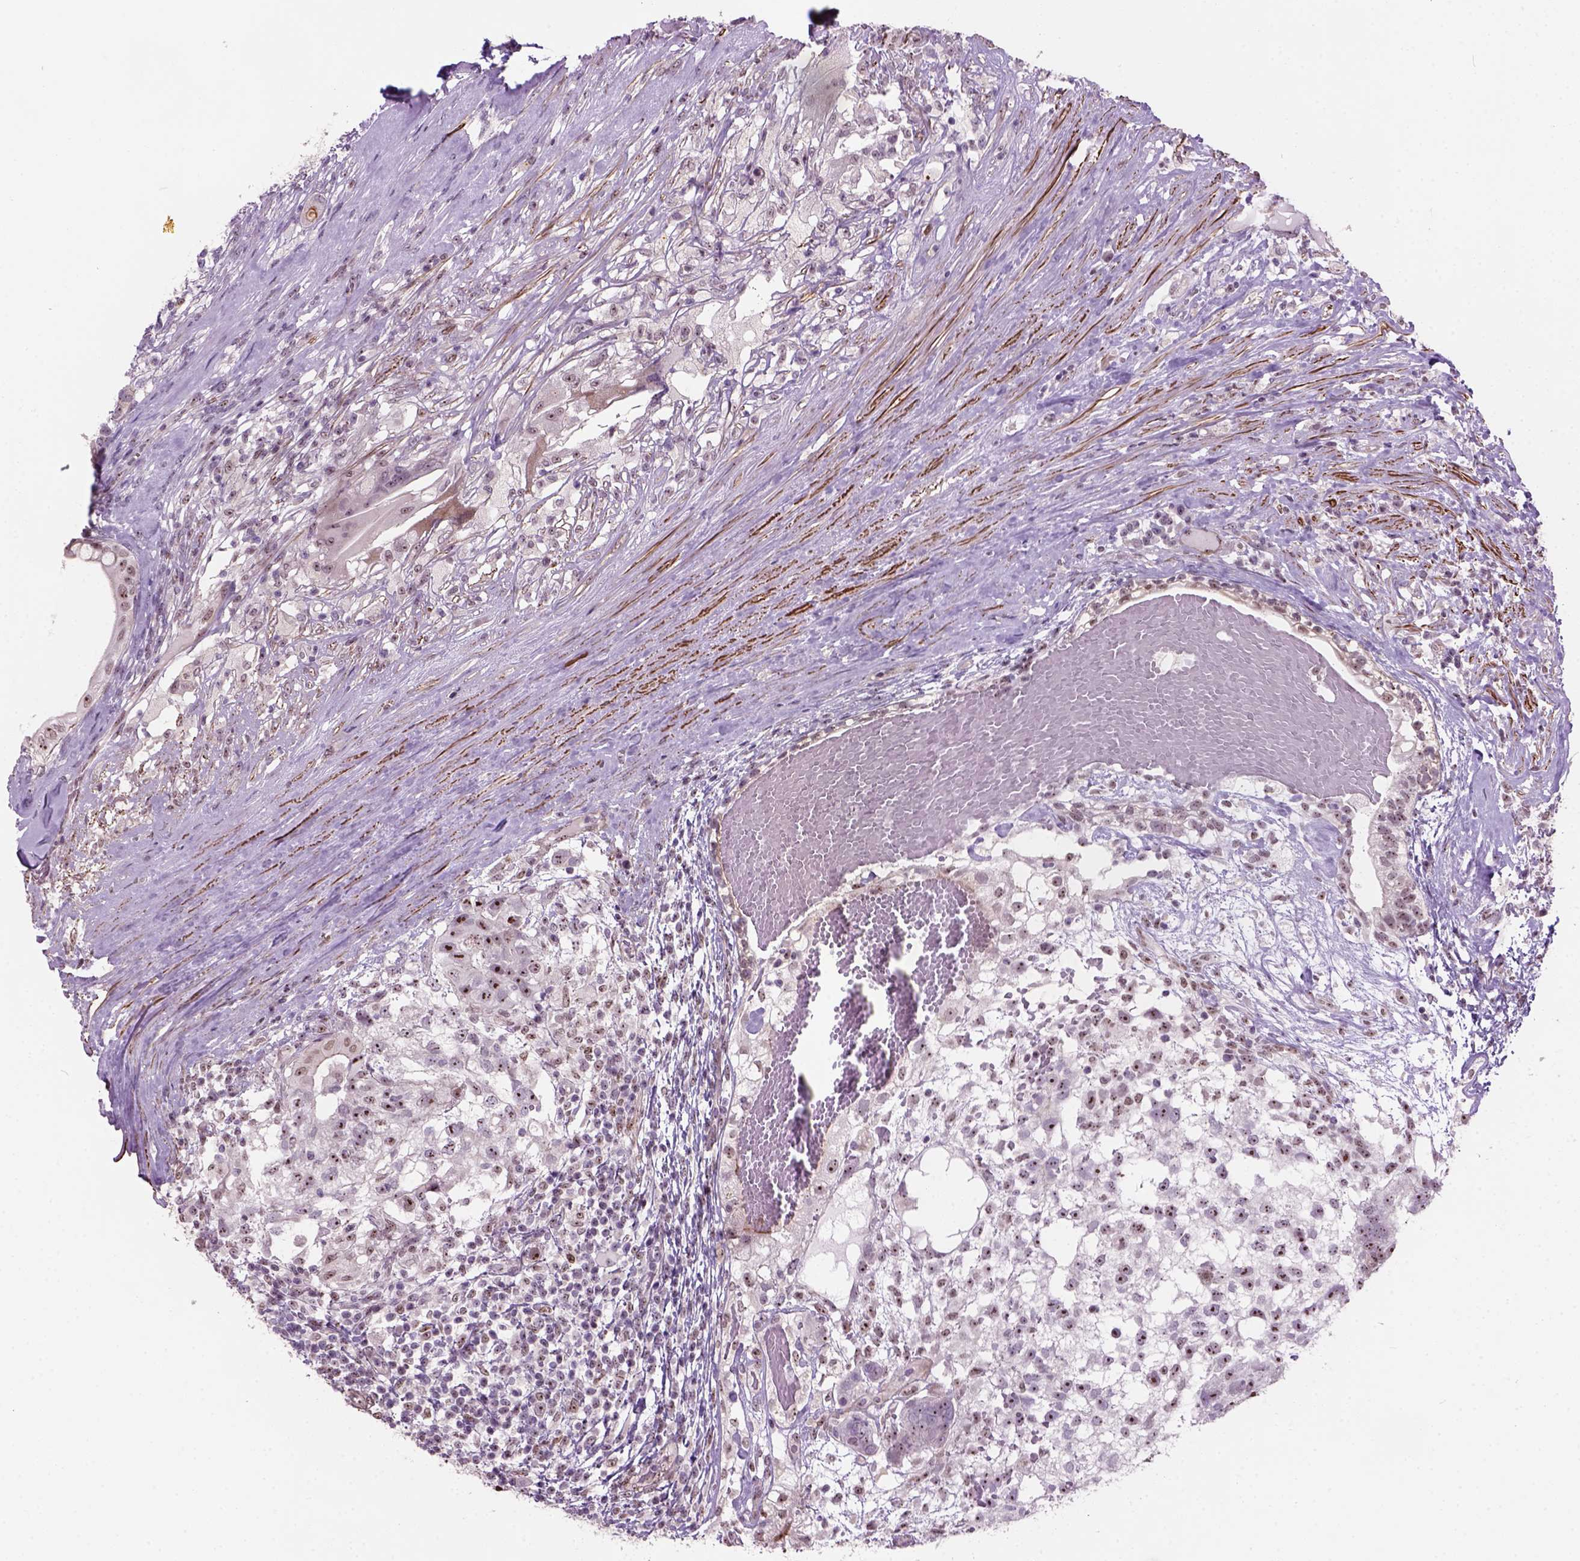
{"staining": {"intensity": "strong", "quantity": "<25%", "location": "nuclear"}, "tissue": "testis cancer", "cell_type": "Tumor cells", "image_type": "cancer", "snomed": [{"axis": "morphology", "description": "Seminoma, NOS"}, {"axis": "morphology", "description": "Carcinoma, Embryonal, NOS"}, {"axis": "topography", "description": "Testis"}], "caption": "An image of testis cancer (seminoma) stained for a protein shows strong nuclear brown staining in tumor cells.", "gene": "RRS1", "patient": {"sex": "male", "age": 41}}